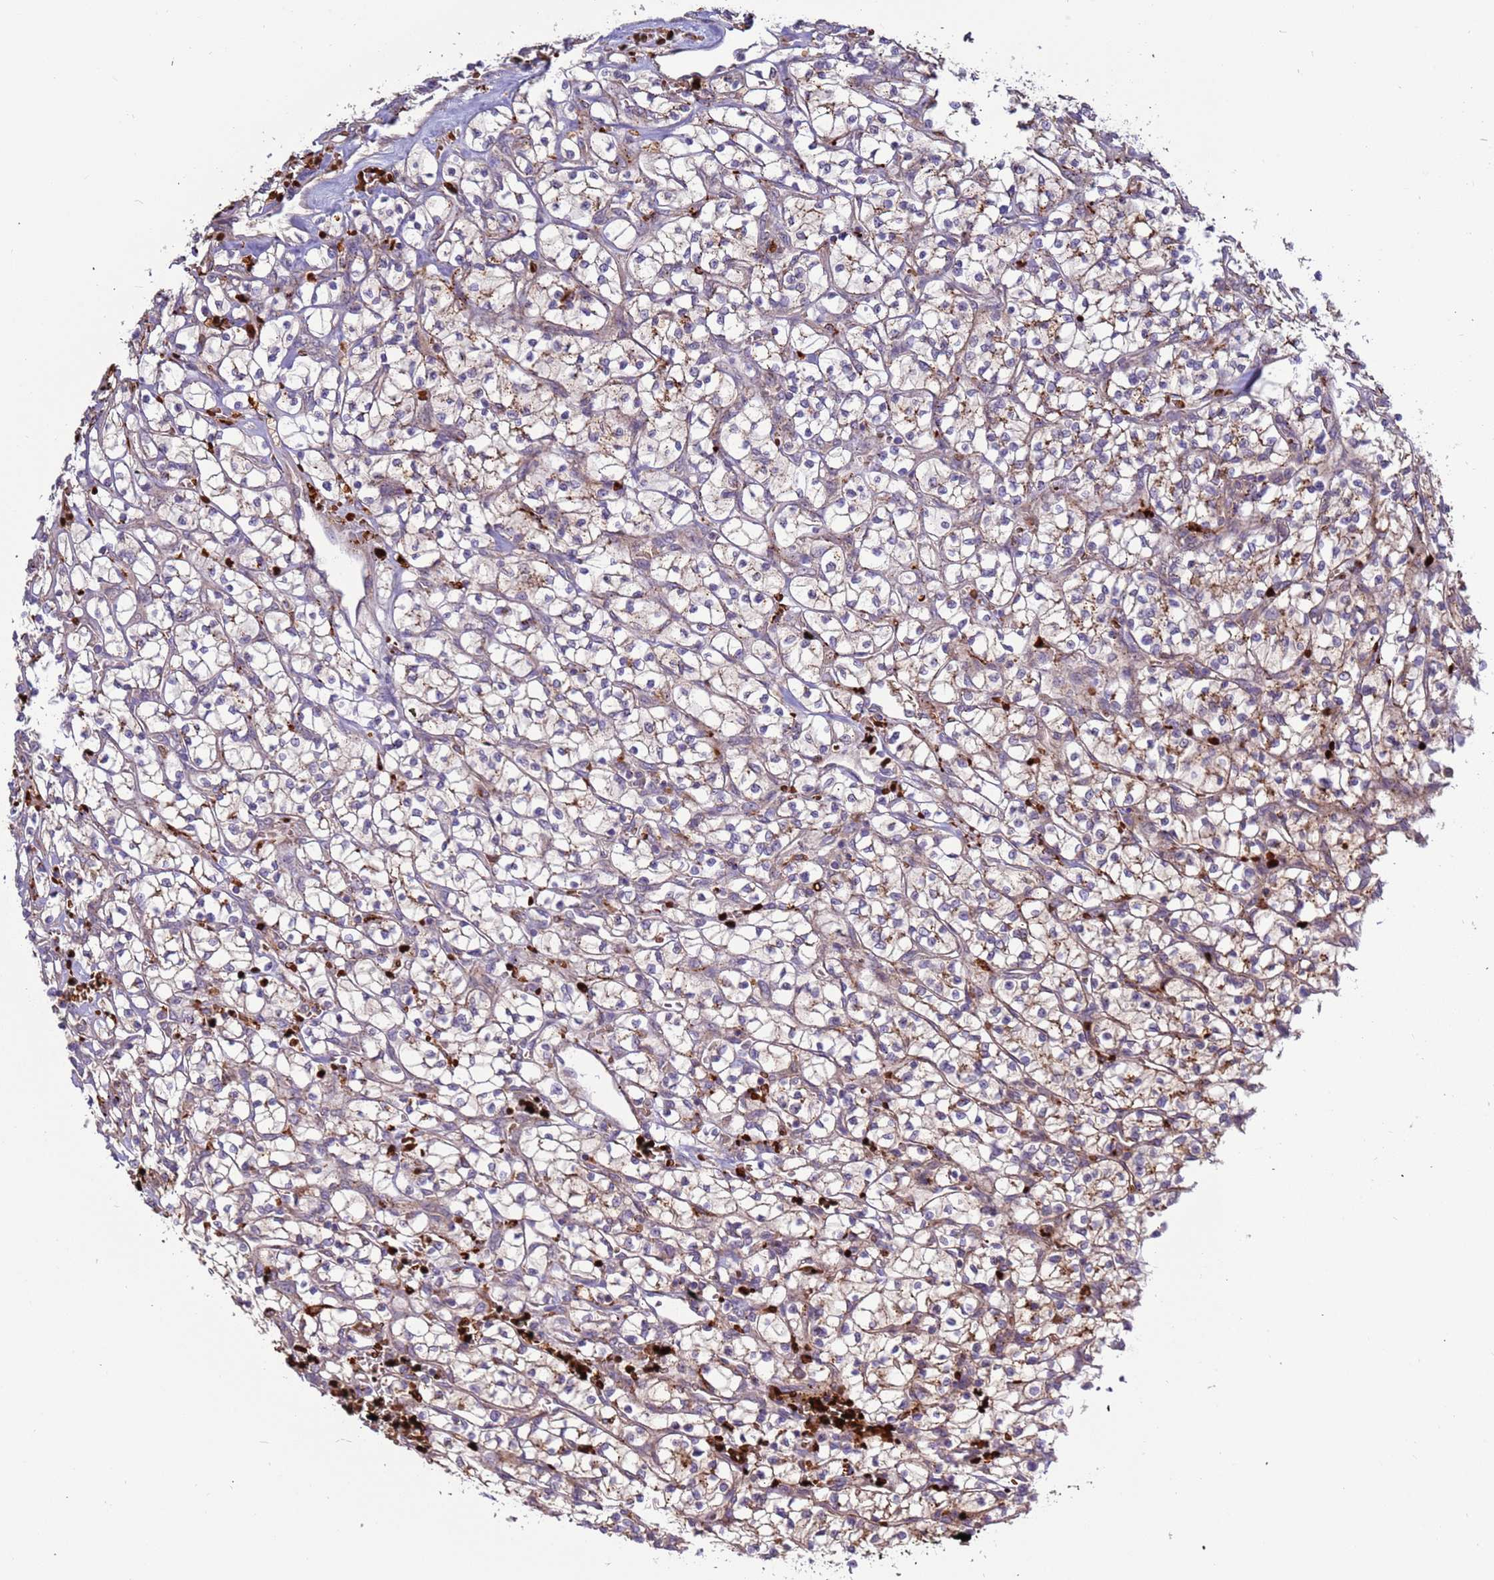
{"staining": {"intensity": "weak", "quantity": "25%-75%", "location": "cytoplasmic/membranous"}, "tissue": "renal cancer", "cell_type": "Tumor cells", "image_type": "cancer", "snomed": [{"axis": "morphology", "description": "Adenocarcinoma, NOS"}, {"axis": "topography", "description": "Kidney"}], "caption": "The immunohistochemical stain highlights weak cytoplasmic/membranous staining in tumor cells of renal adenocarcinoma tissue. The staining was performed using DAB (3,3'-diaminobenzidine) to visualize the protein expression in brown, while the nuclei were stained in blue with hematoxylin (Magnification: 20x).", "gene": "VPS36", "patient": {"sex": "female", "age": 64}}